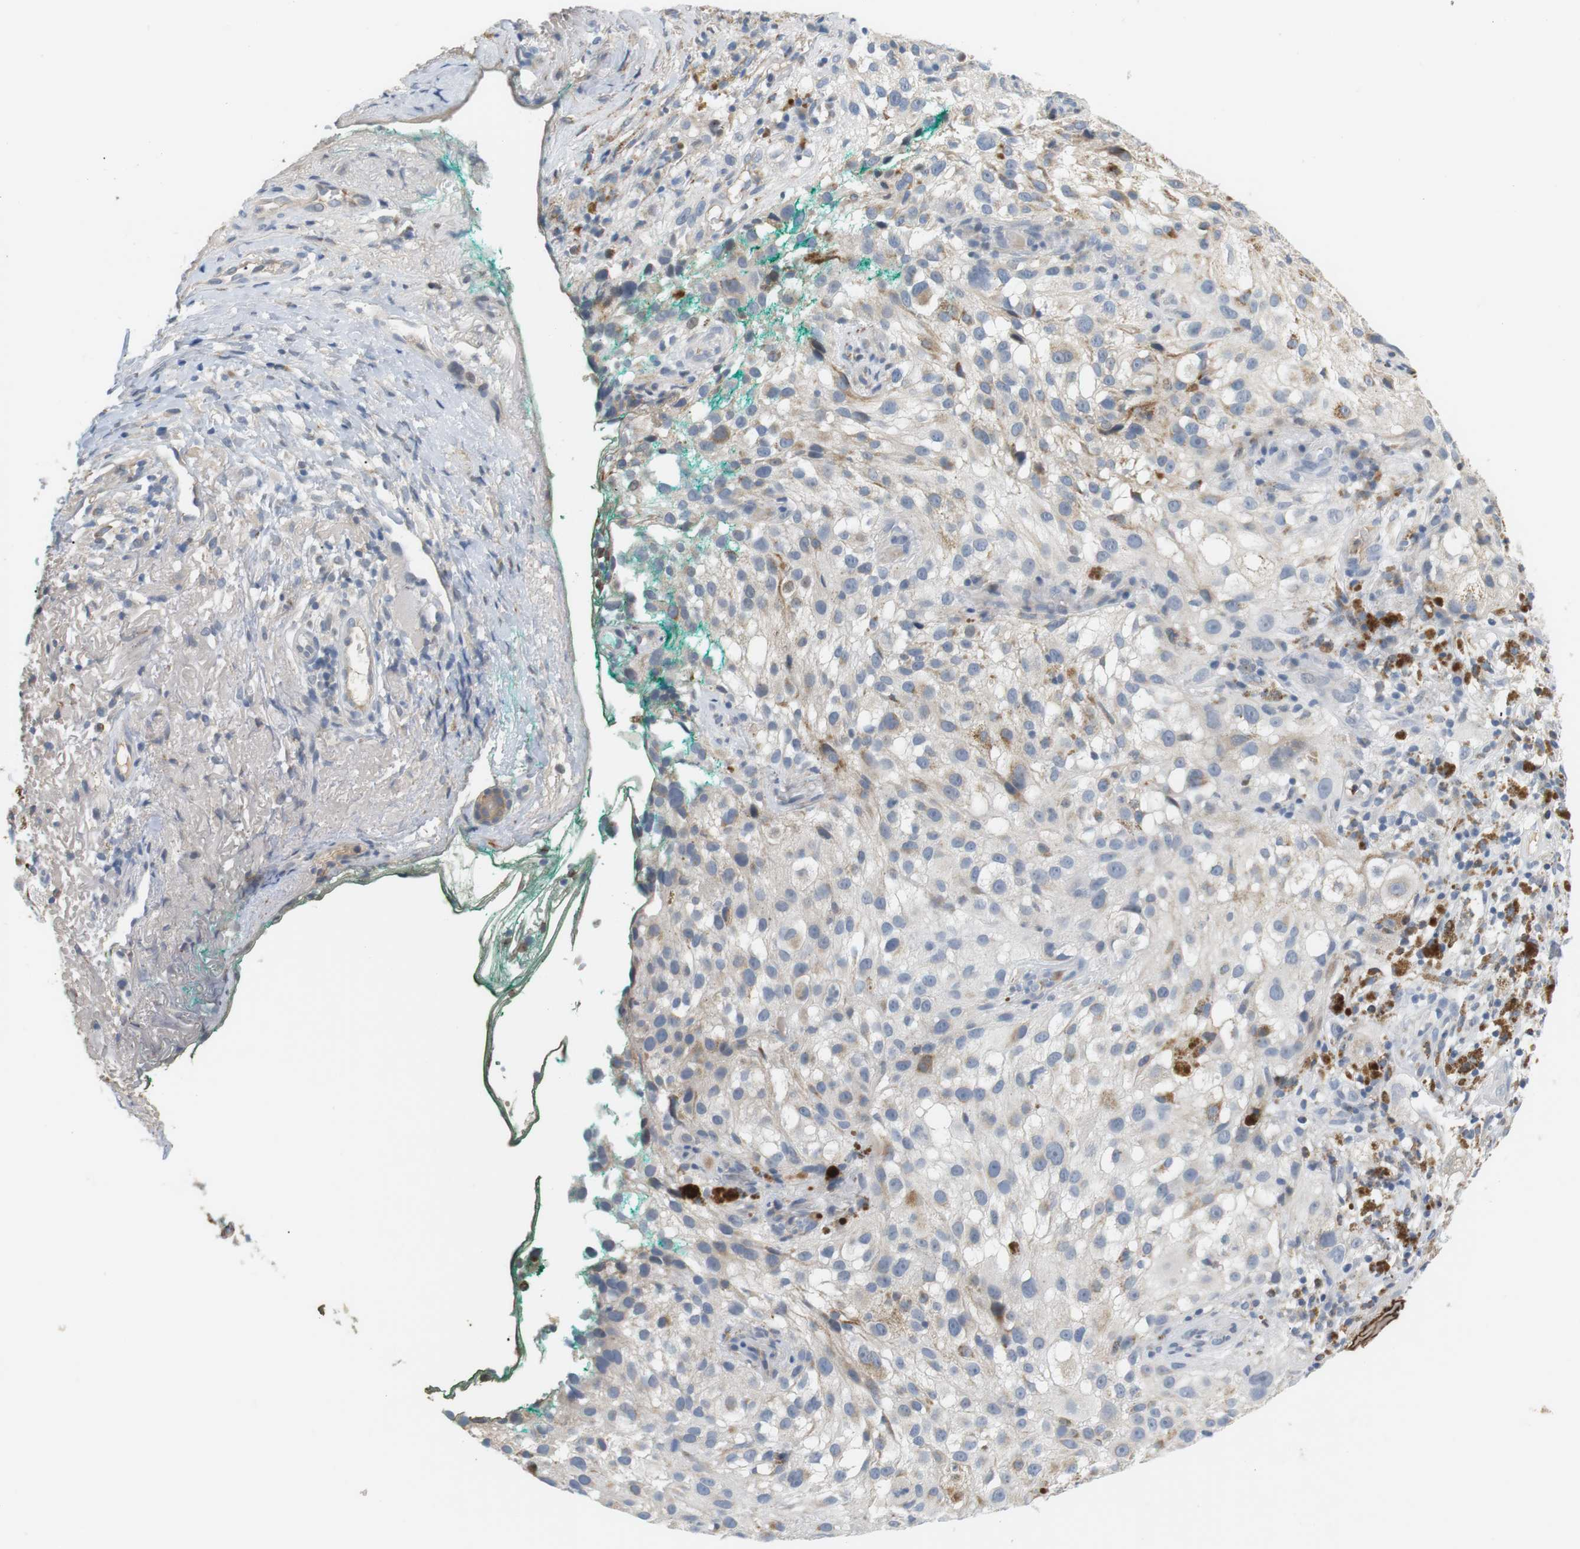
{"staining": {"intensity": "weak", "quantity": "<25%", "location": "cytoplasmic/membranous"}, "tissue": "melanoma", "cell_type": "Tumor cells", "image_type": "cancer", "snomed": [{"axis": "morphology", "description": "Necrosis, NOS"}, {"axis": "morphology", "description": "Malignant melanoma, NOS"}, {"axis": "topography", "description": "Skin"}], "caption": "Melanoma was stained to show a protein in brown. There is no significant positivity in tumor cells.", "gene": "CD300E", "patient": {"sex": "female", "age": 87}}